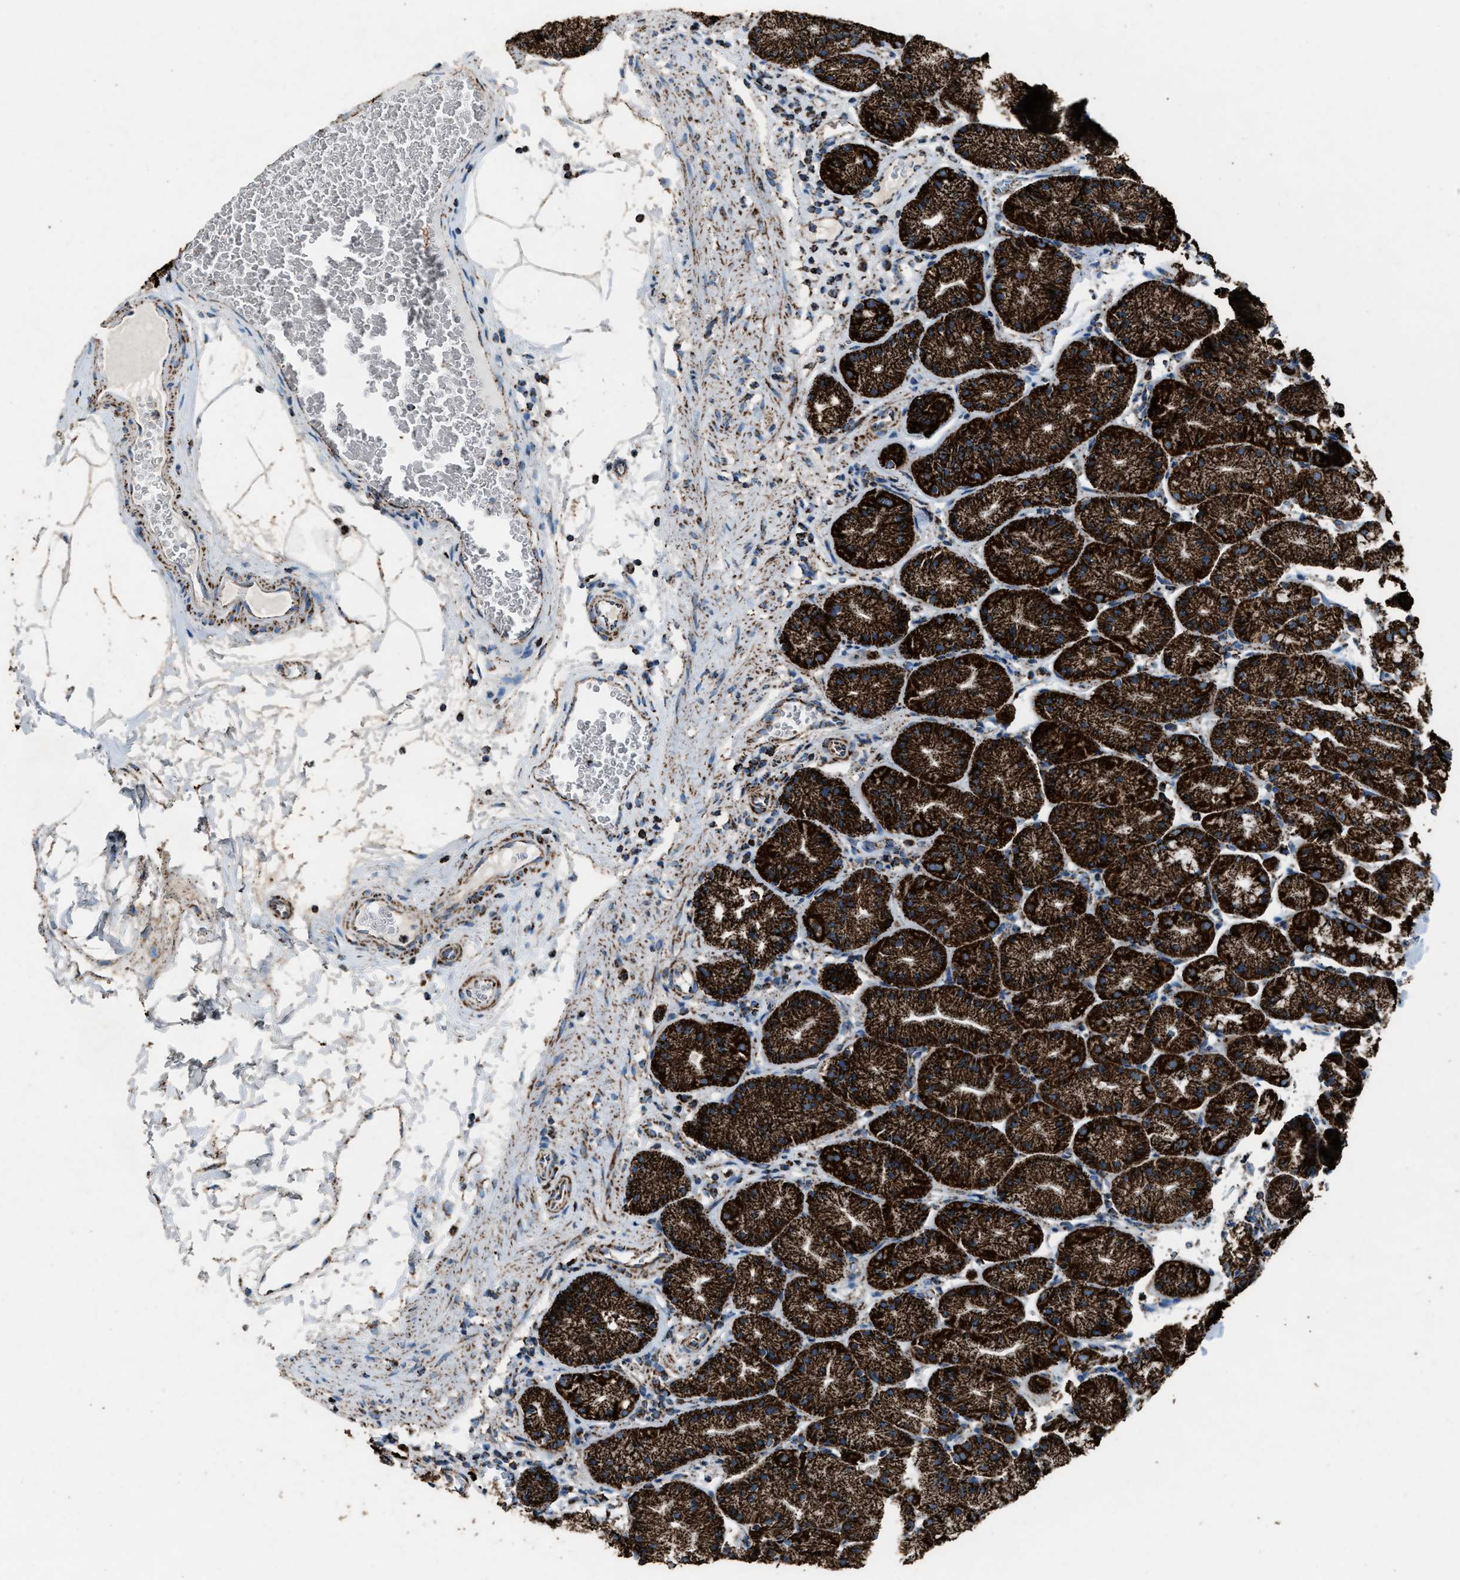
{"staining": {"intensity": "strong", "quantity": ">75%", "location": "cytoplasmic/membranous"}, "tissue": "stomach", "cell_type": "Glandular cells", "image_type": "normal", "snomed": [{"axis": "morphology", "description": "Normal tissue, NOS"}, {"axis": "topography", "description": "Stomach"}], "caption": "Protein expression analysis of benign human stomach reveals strong cytoplasmic/membranous positivity in approximately >75% of glandular cells. (DAB = brown stain, brightfield microscopy at high magnification).", "gene": "MDH2", "patient": {"sex": "male", "age": 42}}